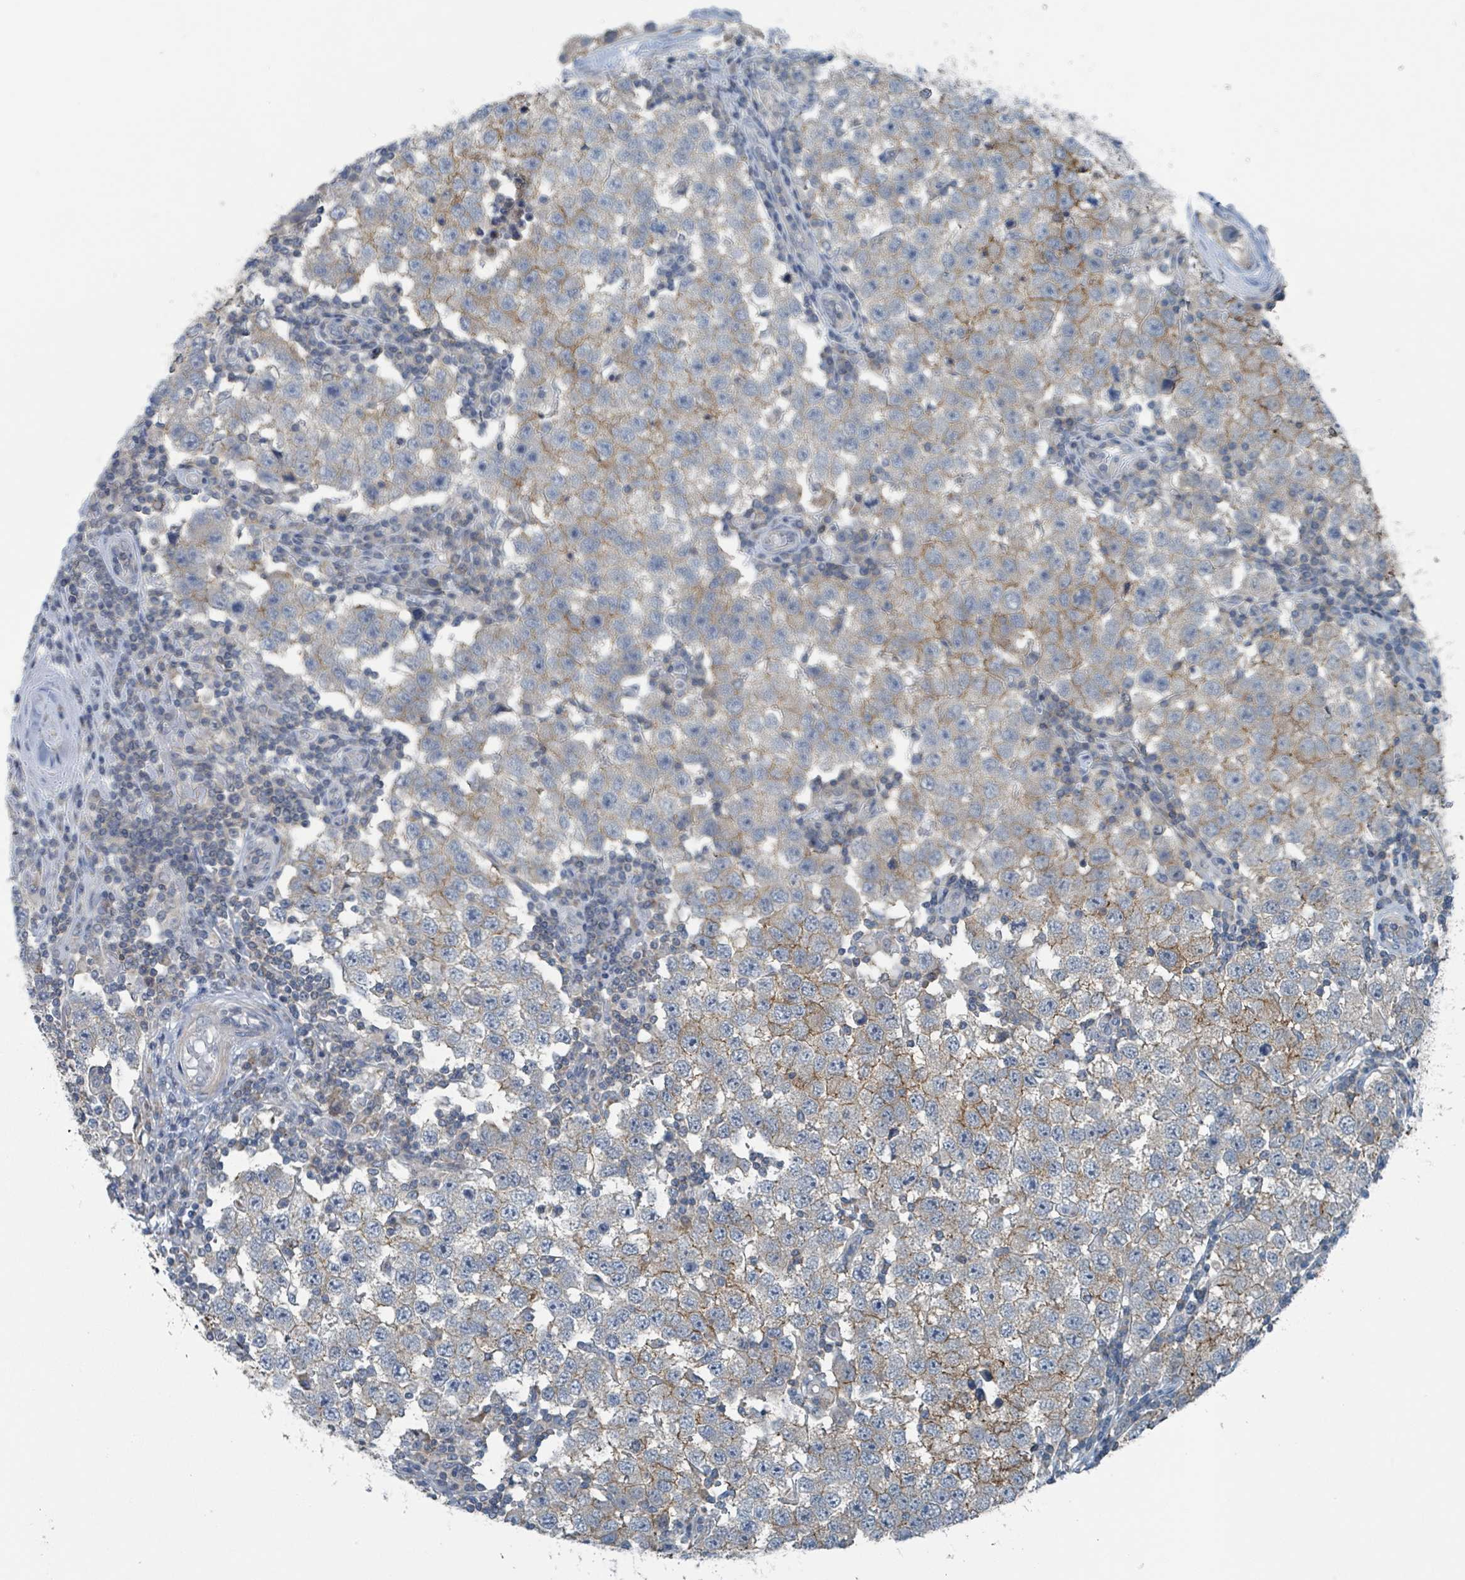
{"staining": {"intensity": "strong", "quantity": "<25%", "location": "cytoplasmic/membranous"}, "tissue": "testis cancer", "cell_type": "Tumor cells", "image_type": "cancer", "snomed": [{"axis": "morphology", "description": "Seminoma, NOS"}, {"axis": "topography", "description": "Testis"}], "caption": "Immunohistochemical staining of human seminoma (testis) demonstrates medium levels of strong cytoplasmic/membranous positivity in about <25% of tumor cells. (brown staining indicates protein expression, while blue staining denotes nuclei).", "gene": "ACBD4", "patient": {"sex": "male", "age": 34}}